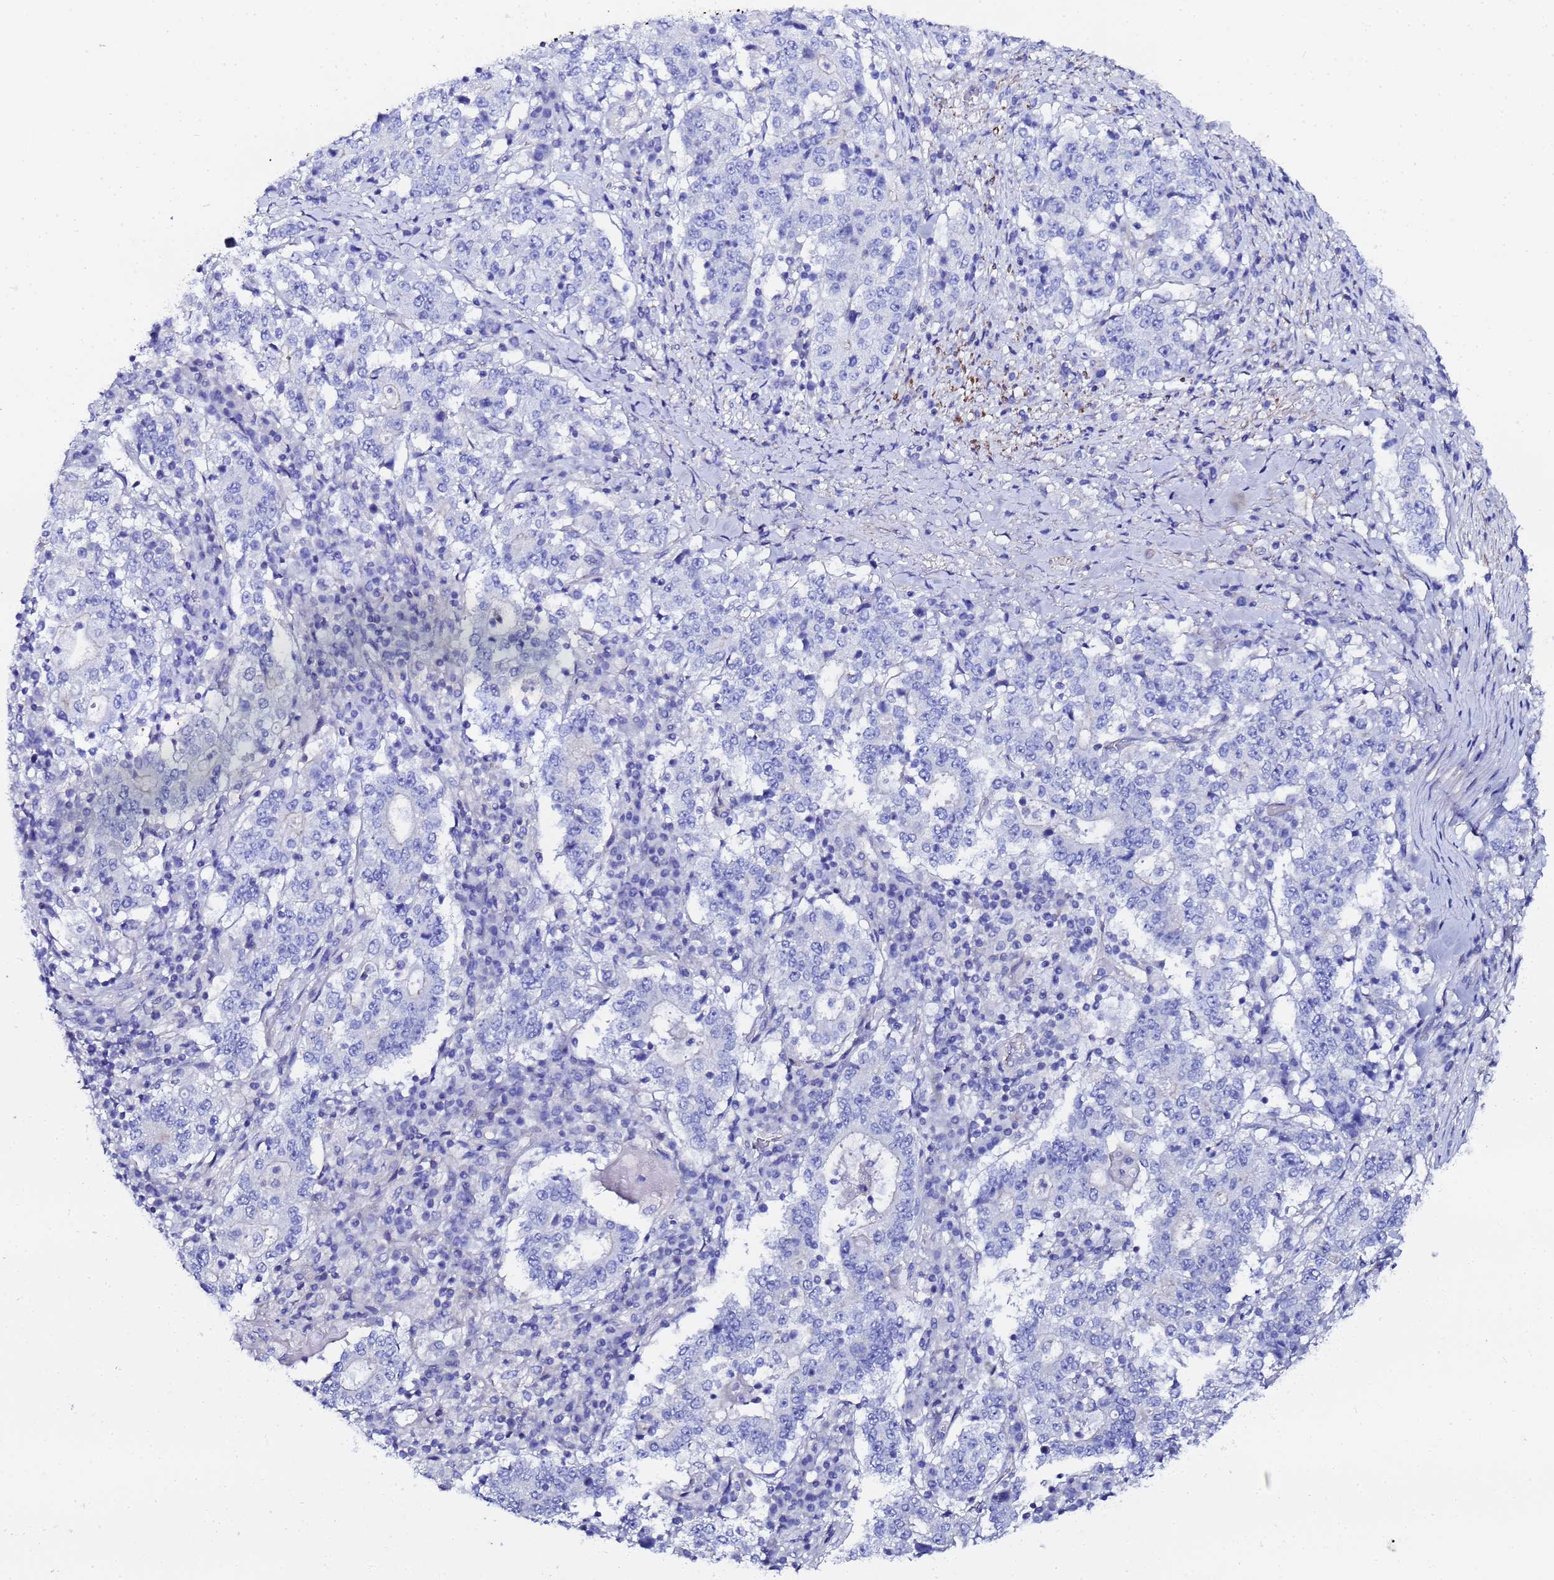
{"staining": {"intensity": "negative", "quantity": "none", "location": "none"}, "tissue": "stomach cancer", "cell_type": "Tumor cells", "image_type": "cancer", "snomed": [{"axis": "morphology", "description": "Adenocarcinoma, NOS"}, {"axis": "topography", "description": "Stomach"}], "caption": "A high-resolution micrograph shows IHC staining of adenocarcinoma (stomach), which shows no significant expression in tumor cells.", "gene": "RAB39B", "patient": {"sex": "male", "age": 59}}